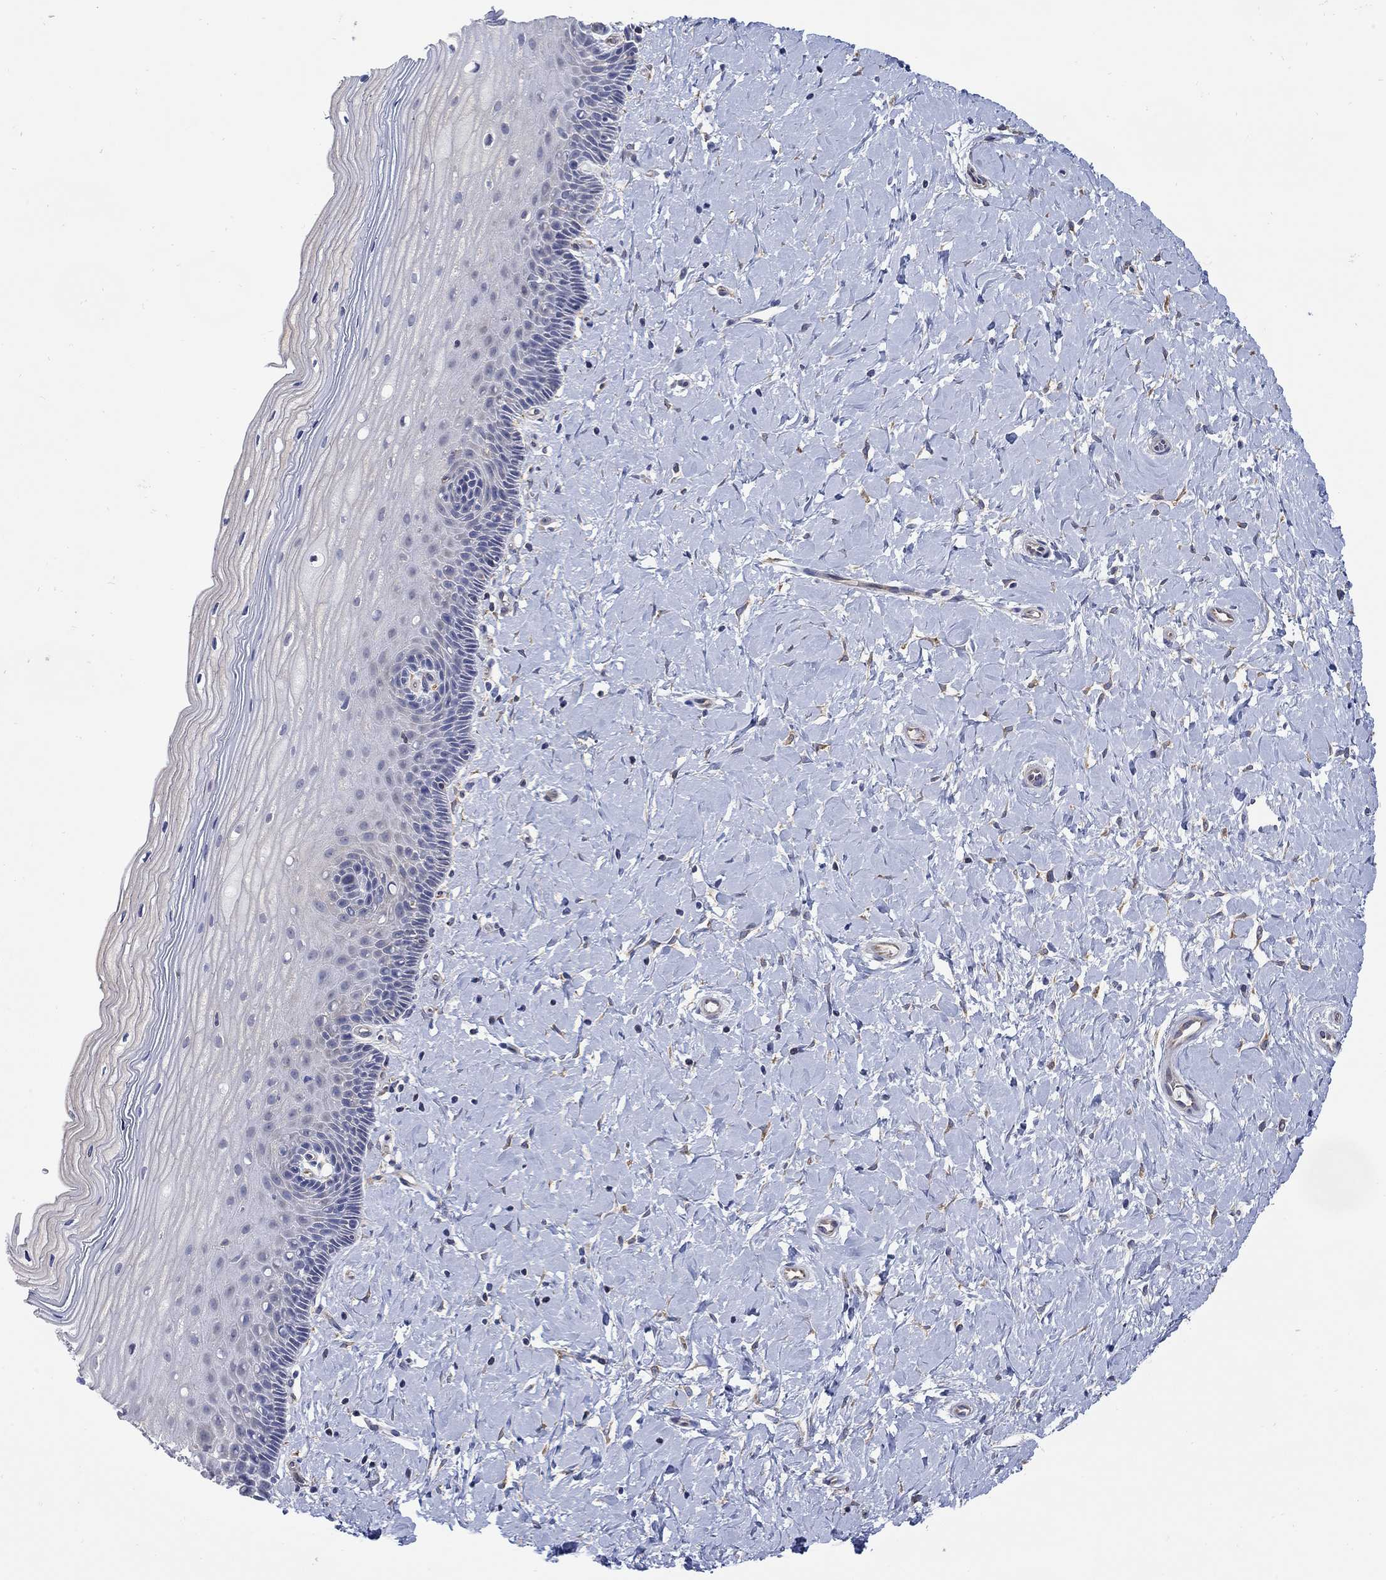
{"staining": {"intensity": "negative", "quantity": "none", "location": "none"}, "tissue": "cervix", "cell_type": "Glandular cells", "image_type": "normal", "snomed": [{"axis": "morphology", "description": "Normal tissue, NOS"}, {"axis": "topography", "description": "Cervix"}], "caption": "This histopathology image is of benign cervix stained with immunohistochemistry (IHC) to label a protein in brown with the nuclei are counter-stained blue. There is no expression in glandular cells.", "gene": "TEKT3", "patient": {"sex": "female", "age": 37}}